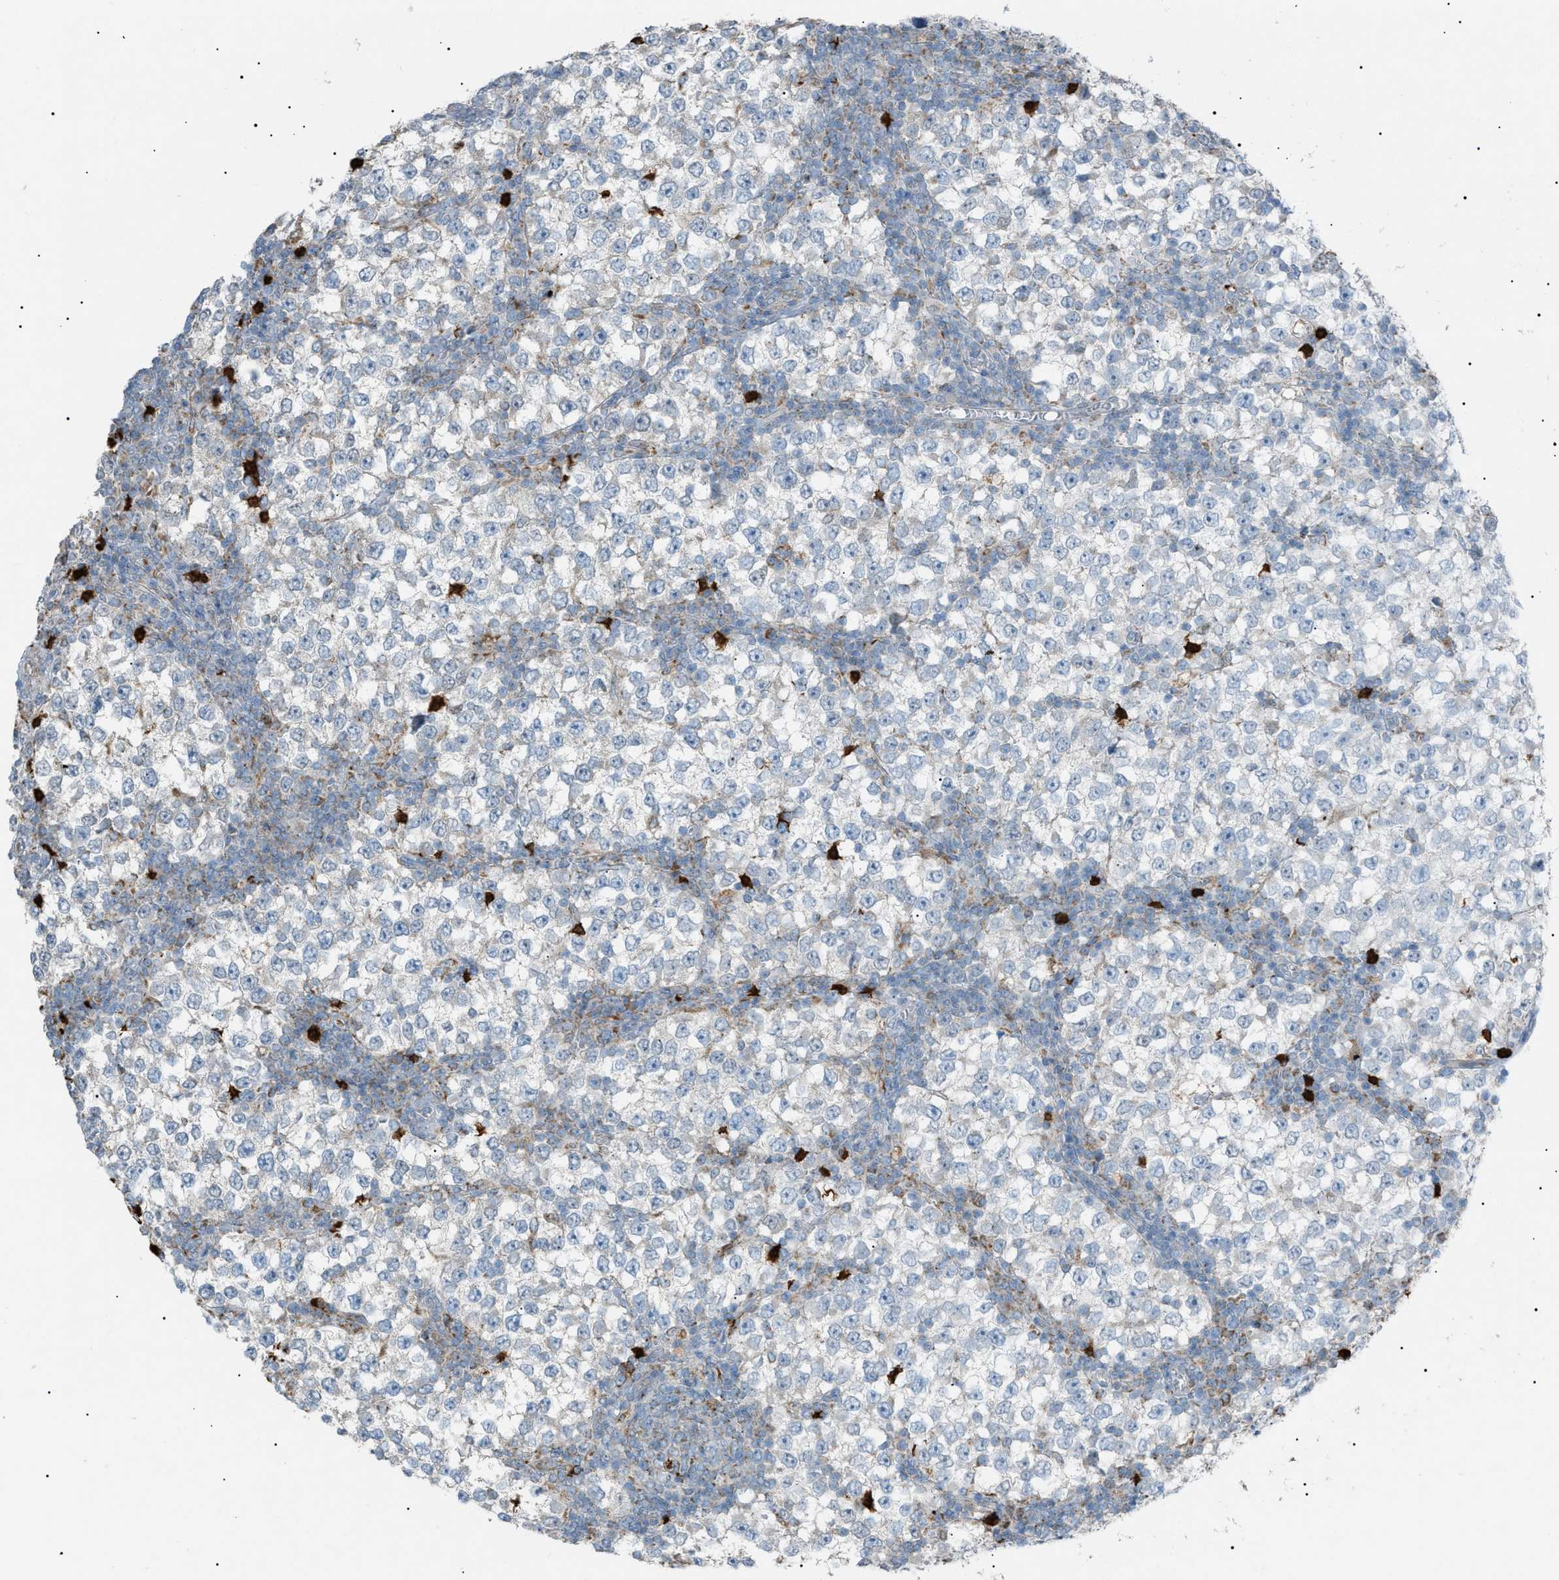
{"staining": {"intensity": "negative", "quantity": "none", "location": "none"}, "tissue": "testis cancer", "cell_type": "Tumor cells", "image_type": "cancer", "snomed": [{"axis": "morphology", "description": "Seminoma, NOS"}, {"axis": "topography", "description": "Testis"}], "caption": "IHC histopathology image of neoplastic tissue: seminoma (testis) stained with DAB (3,3'-diaminobenzidine) exhibits no significant protein expression in tumor cells.", "gene": "ZNF516", "patient": {"sex": "male", "age": 65}}